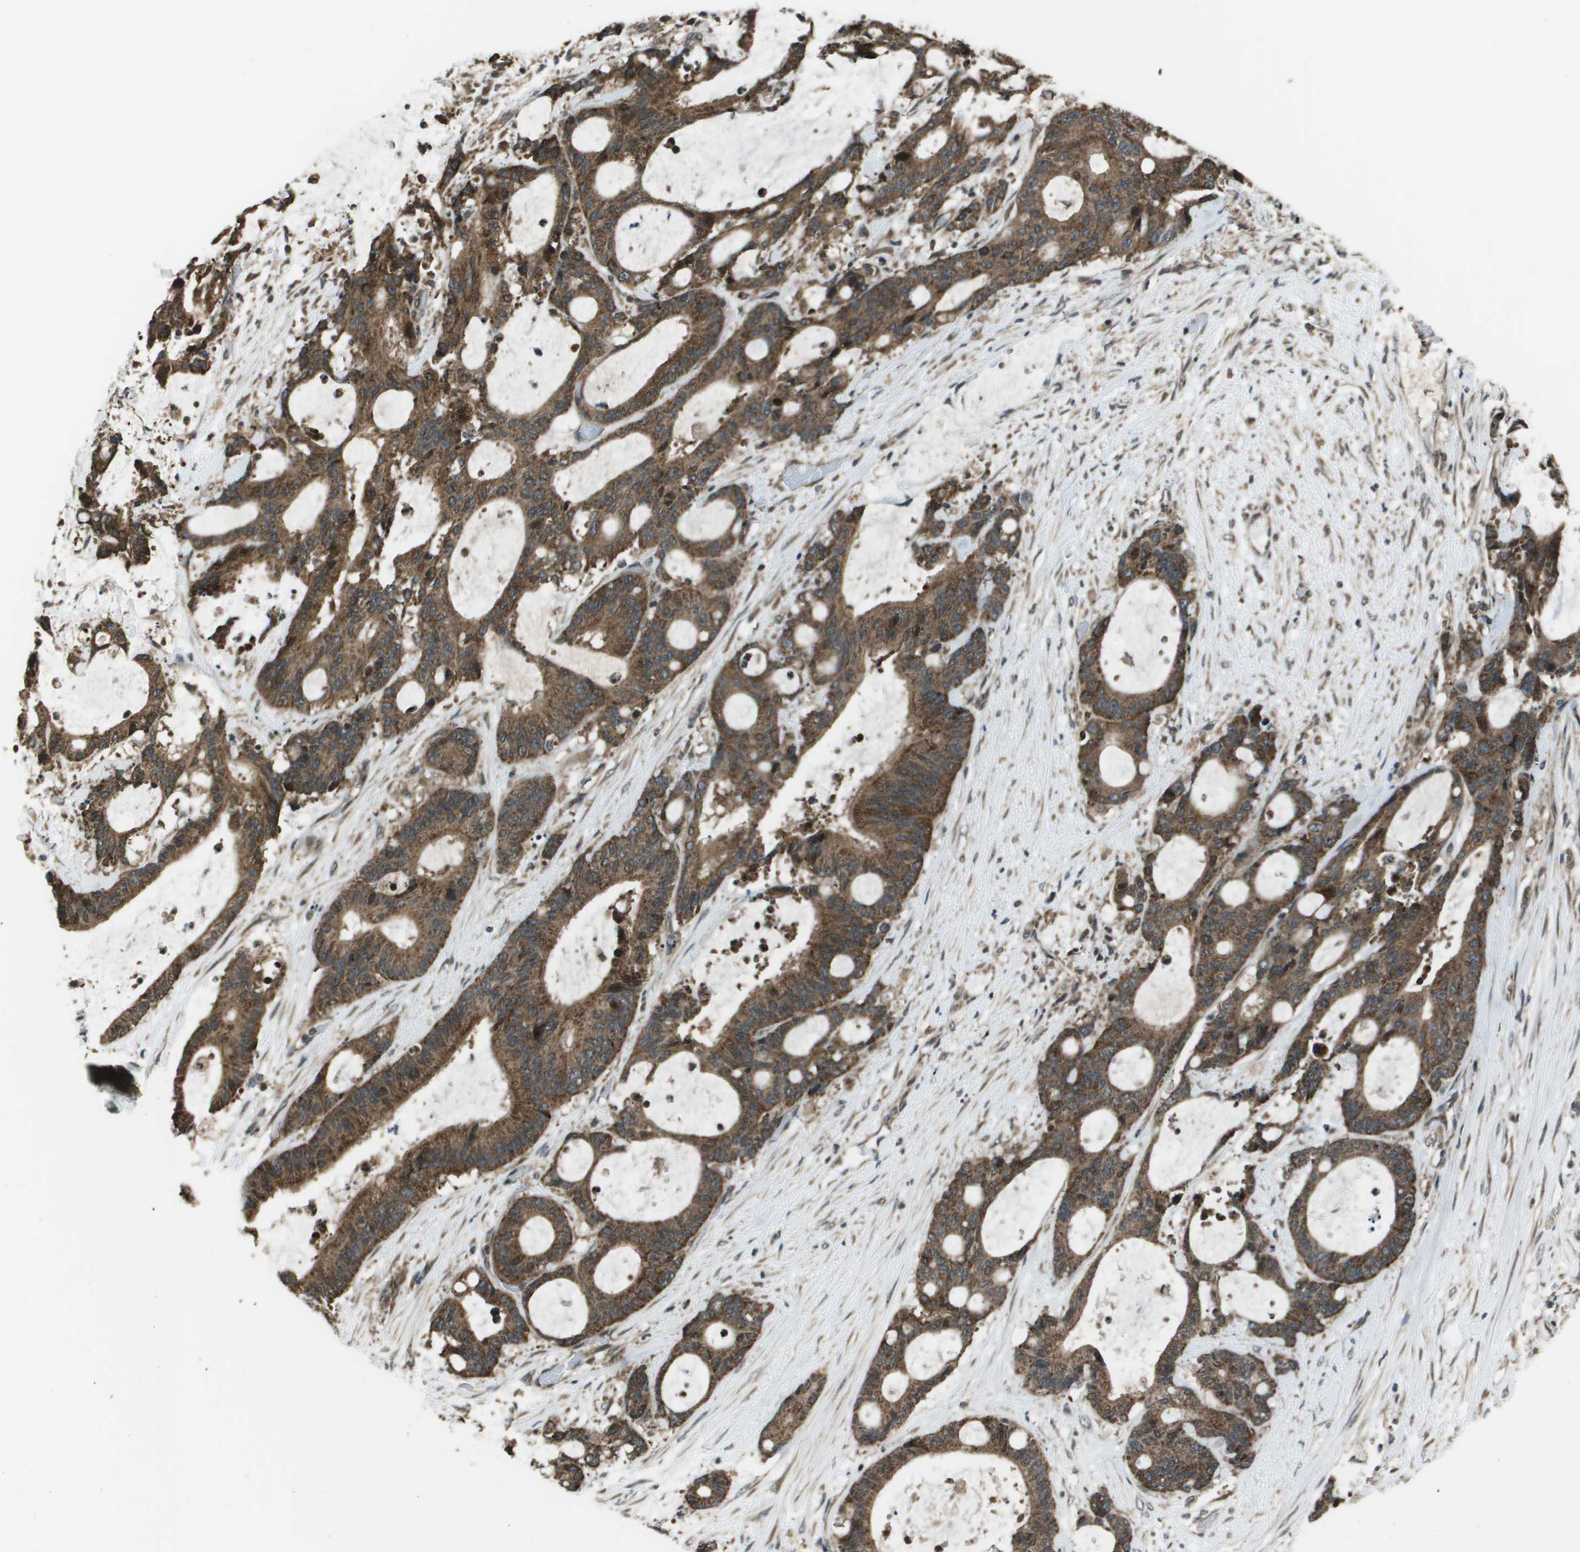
{"staining": {"intensity": "strong", "quantity": ">75%", "location": "cytoplasmic/membranous"}, "tissue": "liver cancer", "cell_type": "Tumor cells", "image_type": "cancer", "snomed": [{"axis": "morphology", "description": "Cholangiocarcinoma"}, {"axis": "topography", "description": "Liver"}], "caption": "Immunohistochemistry (IHC) photomicrograph of human liver cancer (cholangiocarcinoma) stained for a protein (brown), which exhibits high levels of strong cytoplasmic/membranous positivity in approximately >75% of tumor cells.", "gene": "PPFIA1", "patient": {"sex": "female", "age": 73}}